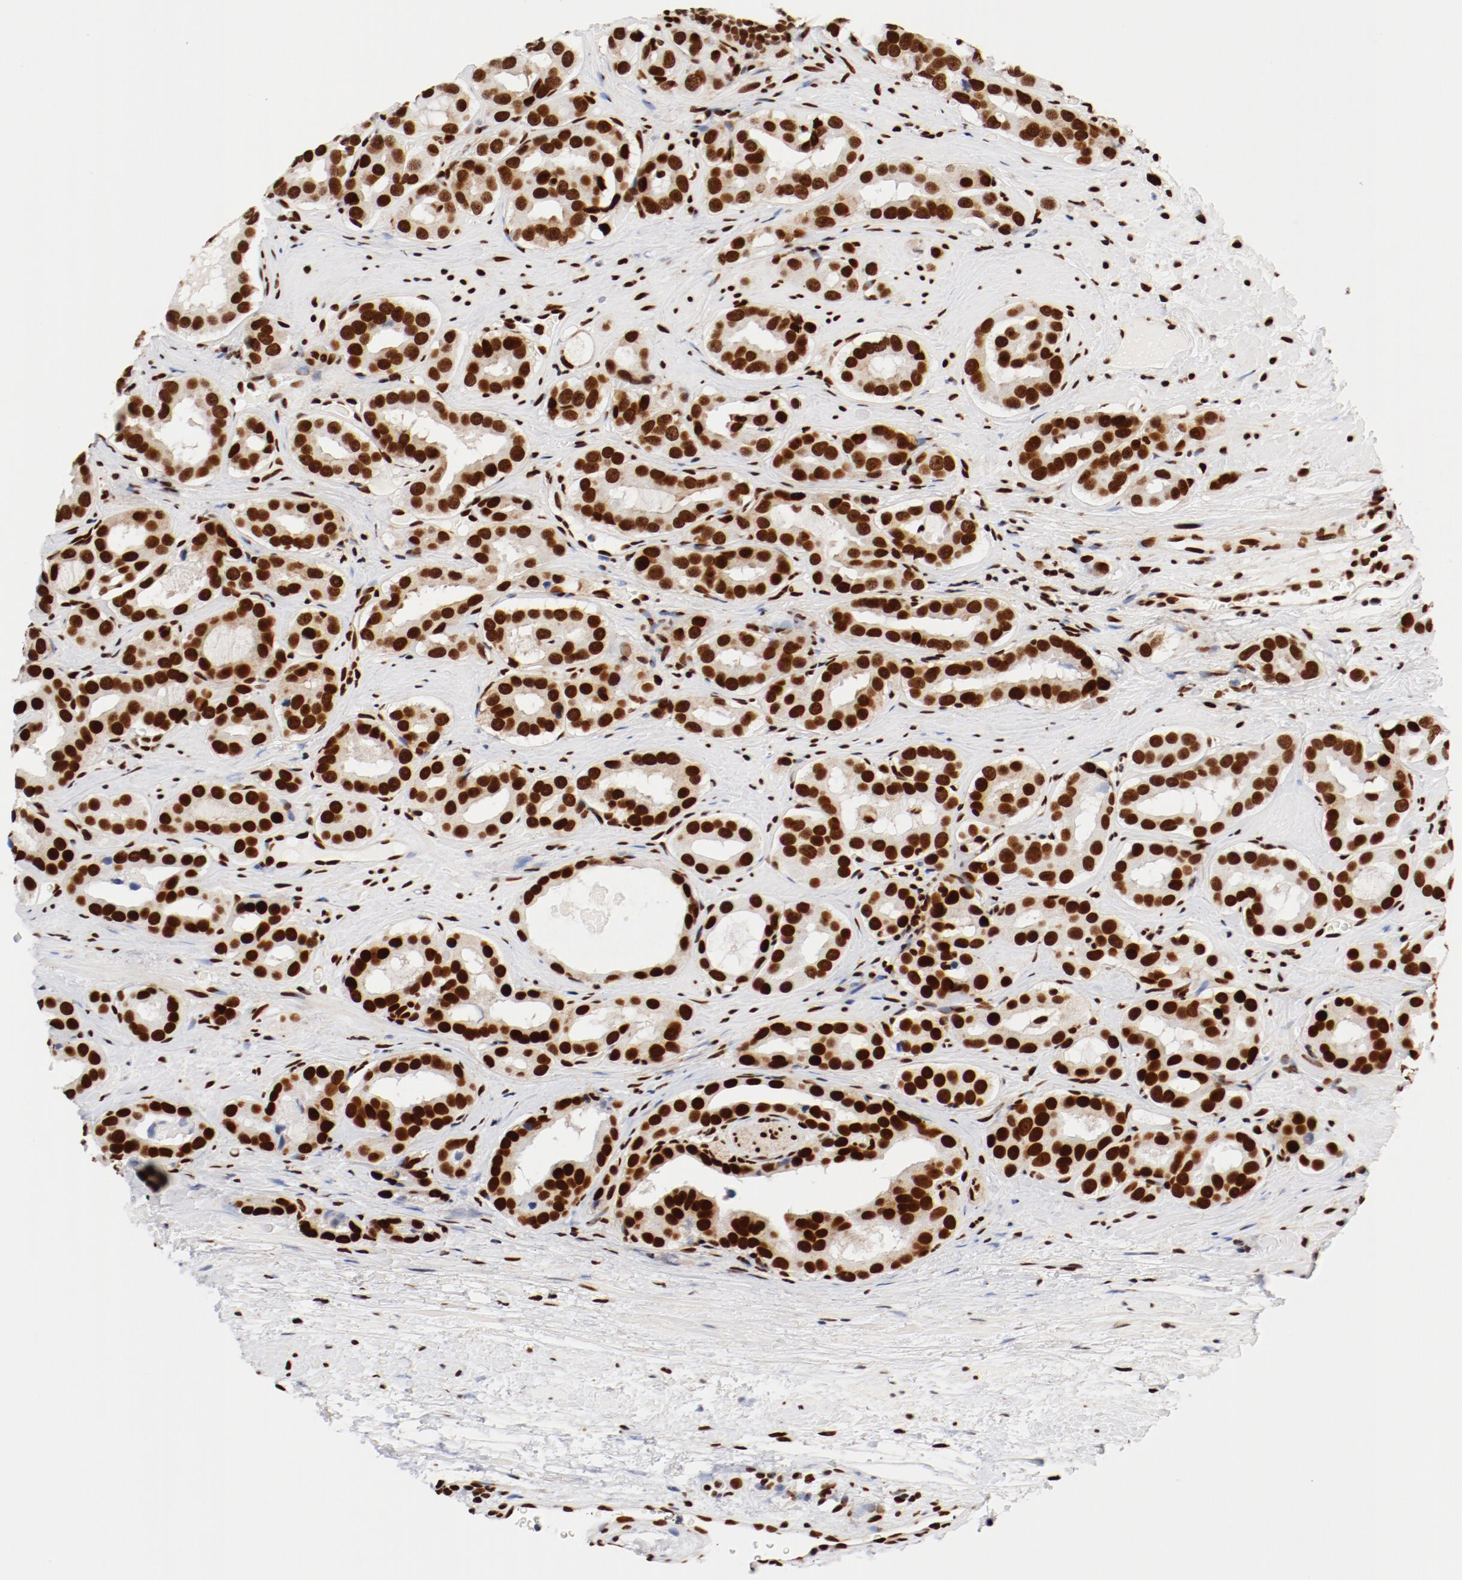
{"staining": {"intensity": "strong", "quantity": ">75%", "location": "nuclear"}, "tissue": "prostate cancer", "cell_type": "Tumor cells", "image_type": "cancer", "snomed": [{"axis": "morphology", "description": "Adenocarcinoma, Low grade"}, {"axis": "topography", "description": "Prostate"}], "caption": "This image exhibits immunohistochemistry (IHC) staining of prostate cancer, with high strong nuclear positivity in approximately >75% of tumor cells.", "gene": "CTBP1", "patient": {"sex": "male", "age": 59}}